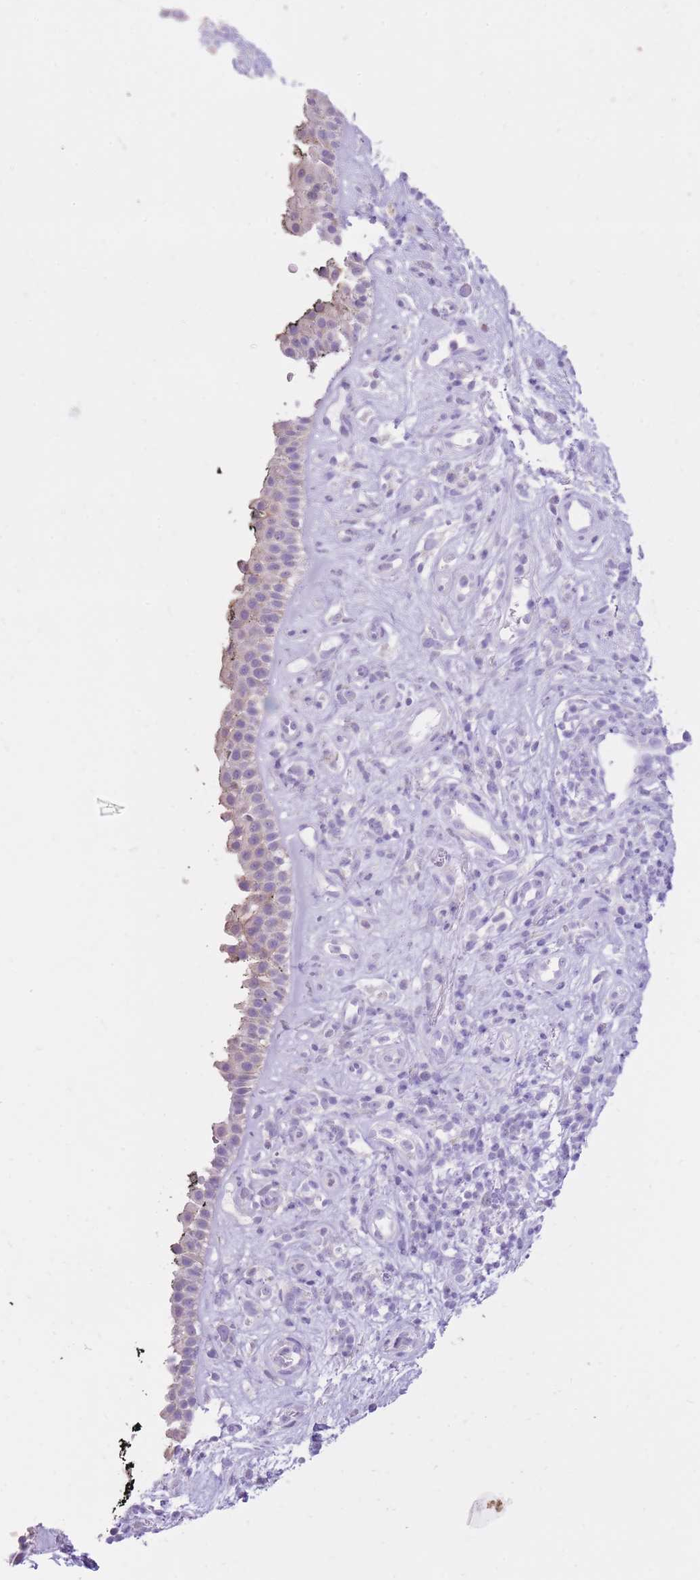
{"staining": {"intensity": "negative", "quantity": "none", "location": "none"}, "tissue": "nasopharynx", "cell_type": "Respiratory epithelial cells", "image_type": "normal", "snomed": [{"axis": "morphology", "description": "Normal tissue, NOS"}, {"axis": "morphology", "description": "Squamous cell carcinoma, NOS"}, {"axis": "topography", "description": "Nasopharynx"}, {"axis": "topography", "description": "Head-Neck"}], "caption": "Immunohistochemistry image of normal nasopharynx: human nasopharynx stained with DAB (3,3'-diaminobenzidine) displays no significant protein positivity in respiratory epithelial cells.", "gene": "SLC4A4", "patient": {"sex": "male", "age": 85}}